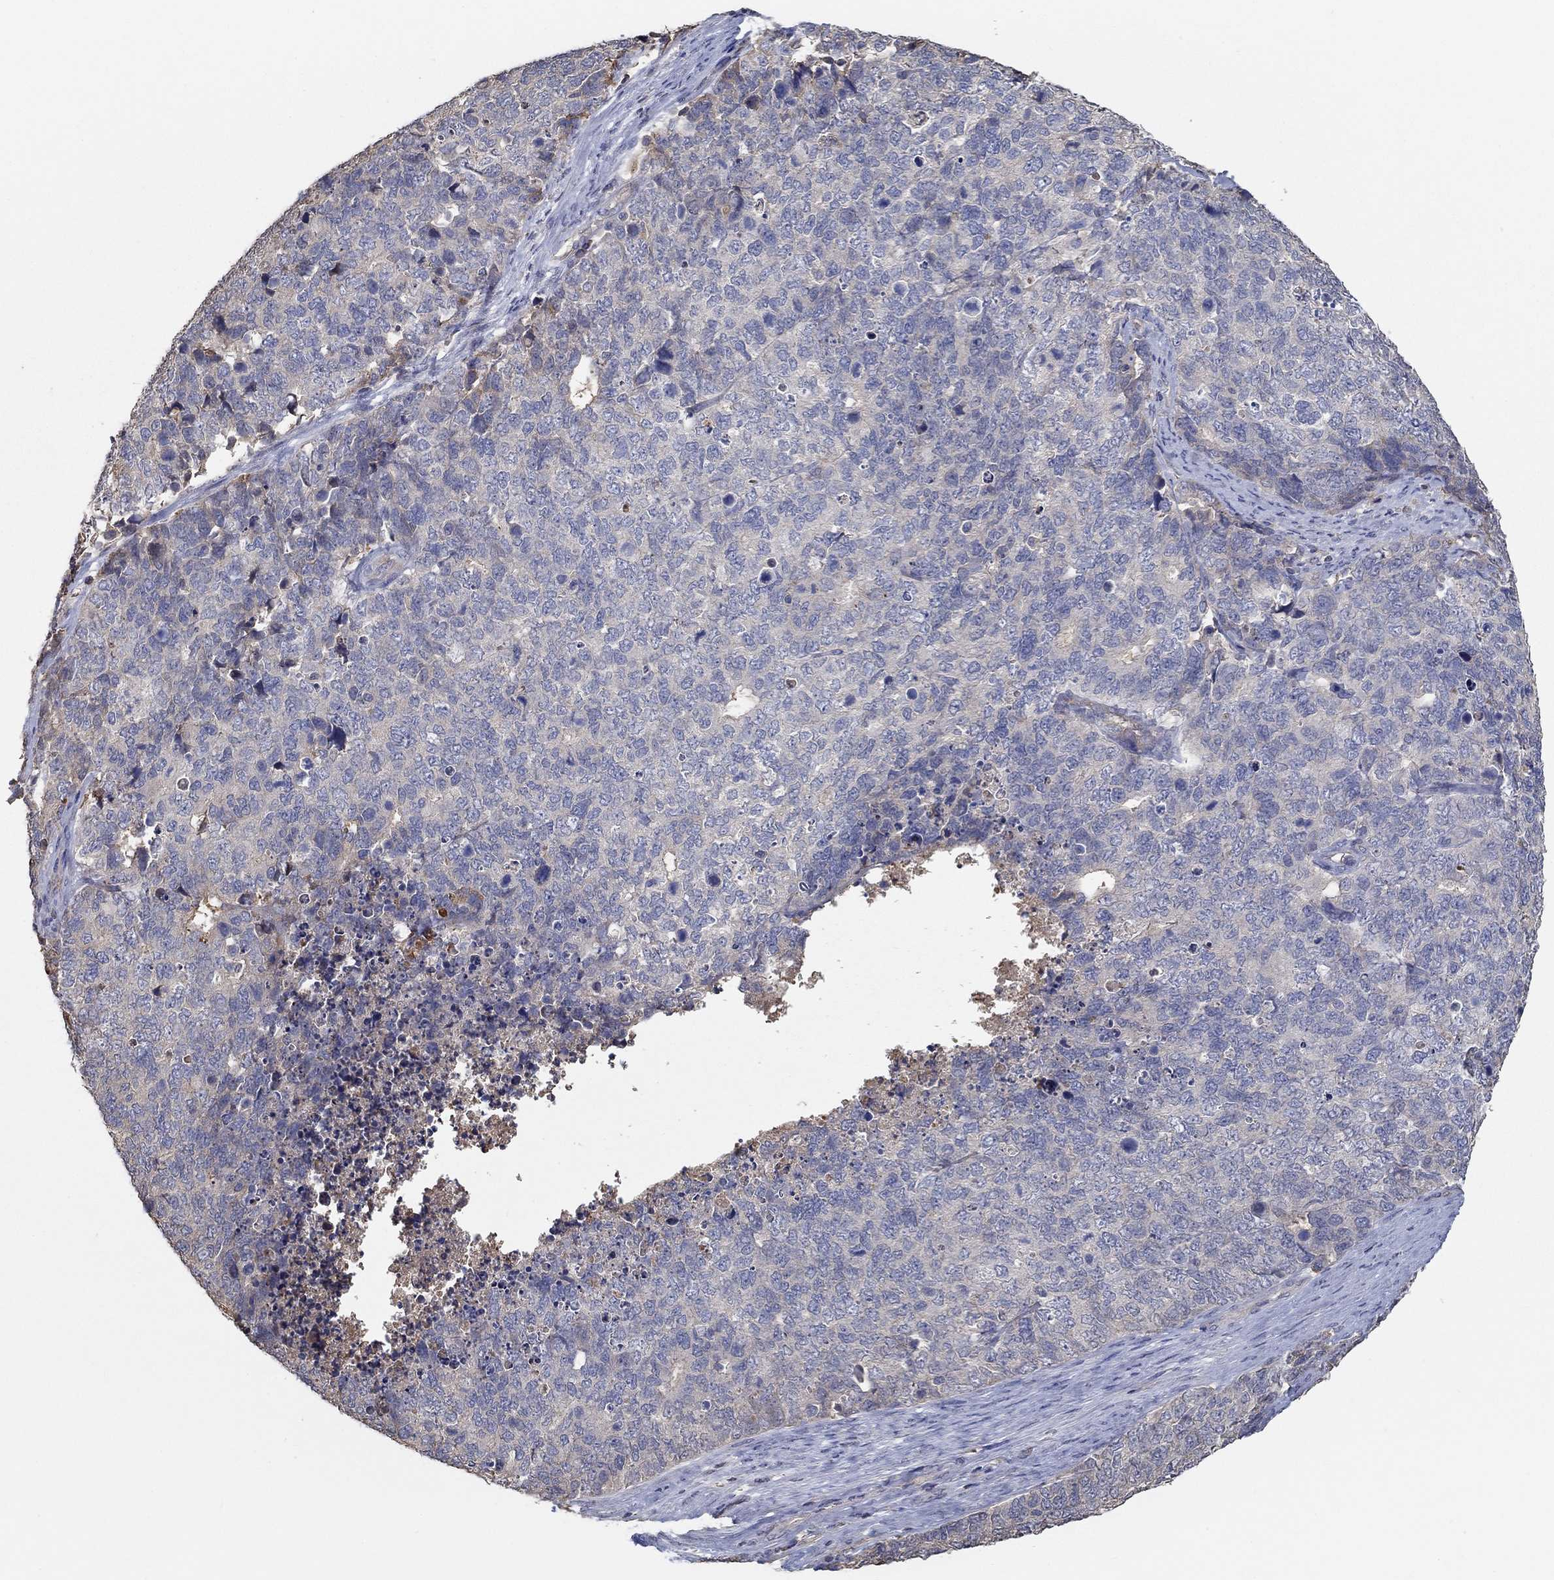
{"staining": {"intensity": "negative", "quantity": "none", "location": "none"}, "tissue": "cervical cancer", "cell_type": "Tumor cells", "image_type": "cancer", "snomed": [{"axis": "morphology", "description": "Squamous cell carcinoma, NOS"}, {"axis": "topography", "description": "Cervix"}], "caption": "Immunohistochemical staining of squamous cell carcinoma (cervical) shows no significant positivity in tumor cells.", "gene": "IL10", "patient": {"sex": "female", "age": 63}}